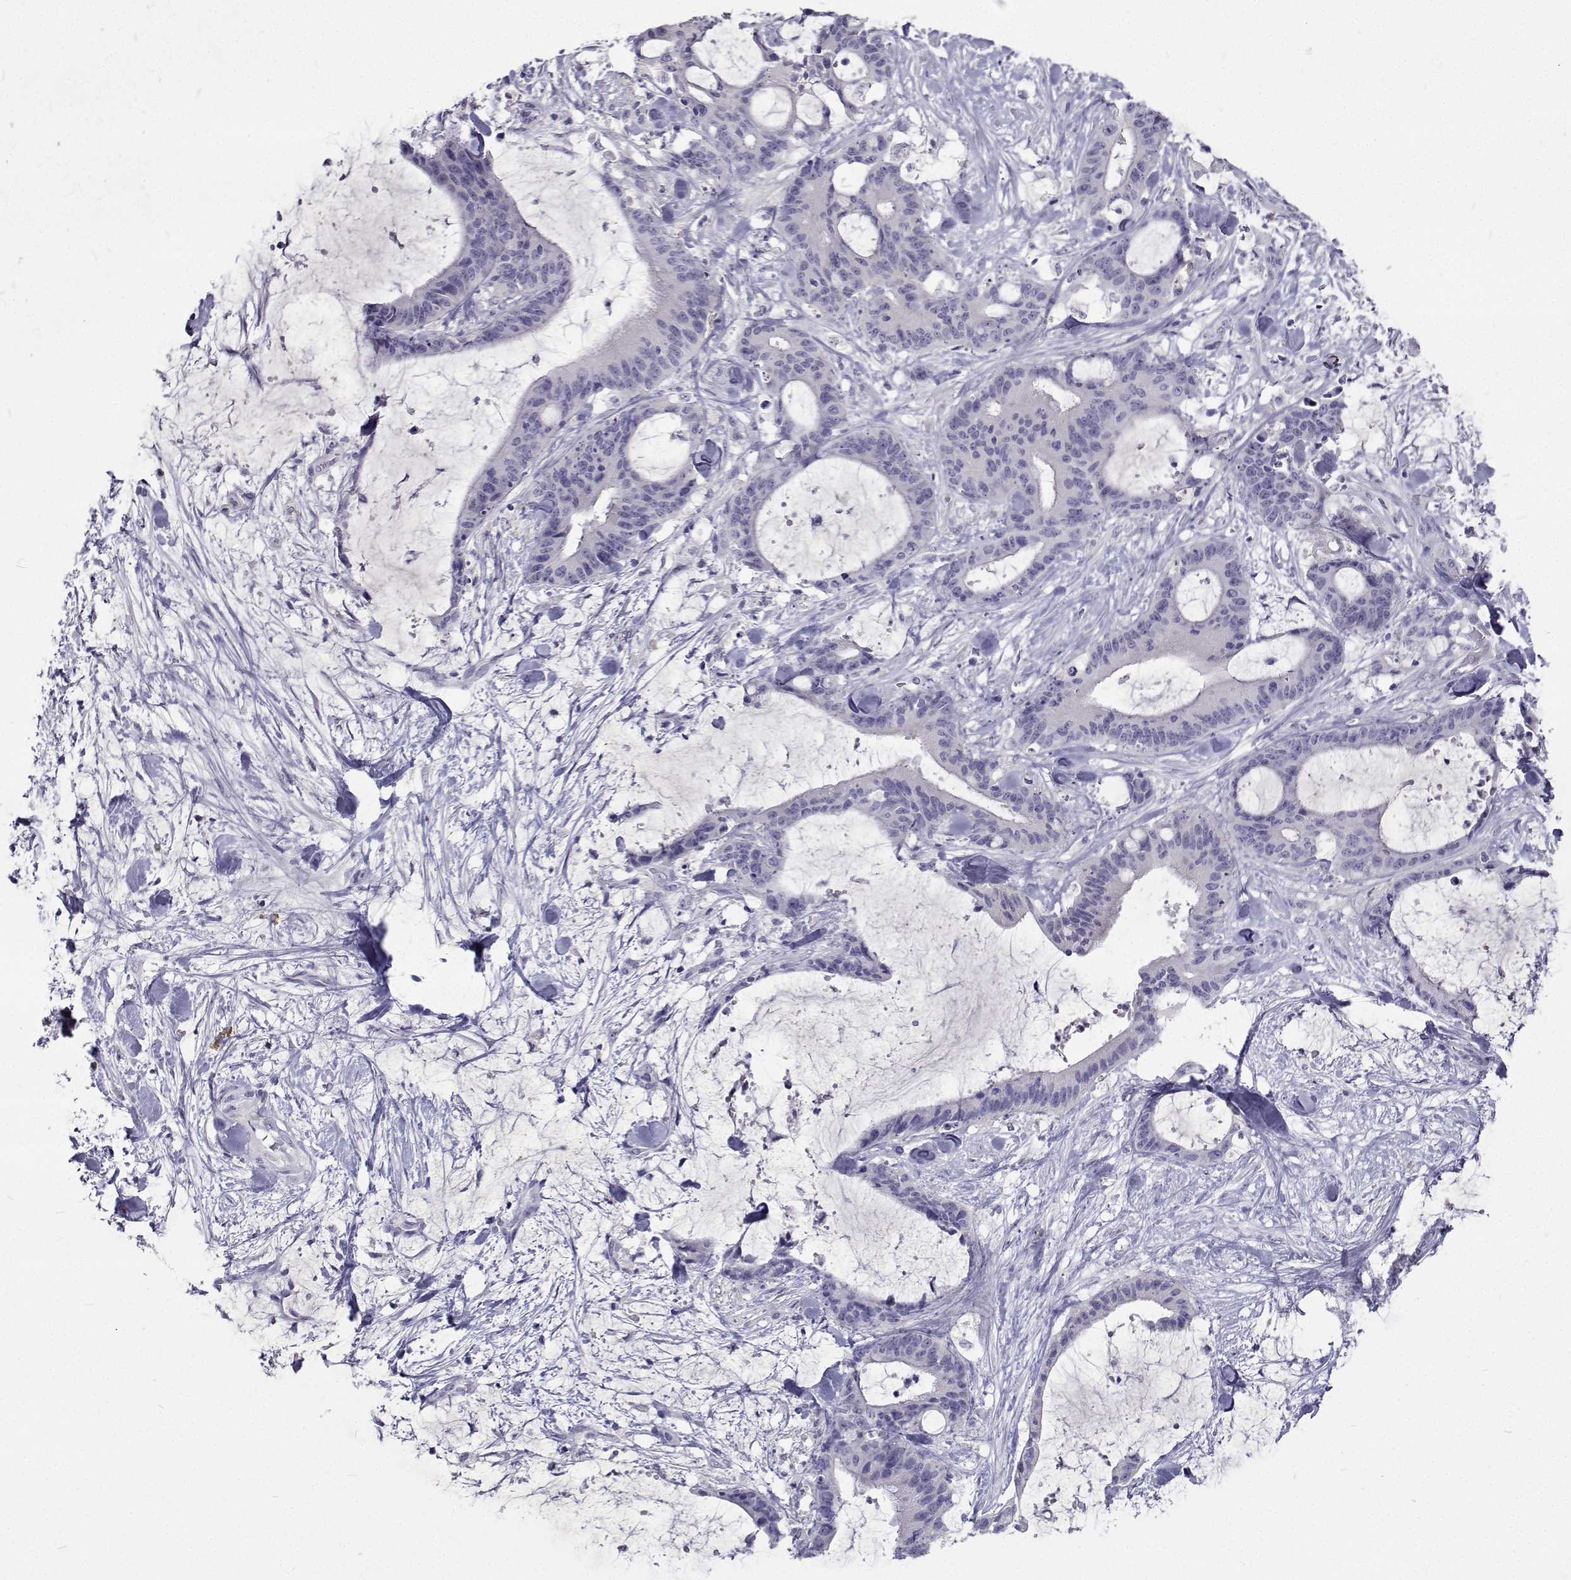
{"staining": {"intensity": "negative", "quantity": "none", "location": "none"}, "tissue": "liver cancer", "cell_type": "Tumor cells", "image_type": "cancer", "snomed": [{"axis": "morphology", "description": "Cholangiocarcinoma"}, {"axis": "topography", "description": "Liver"}], "caption": "A histopathology image of liver cancer (cholangiocarcinoma) stained for a protein reveals no brown staining in tumor cells.", "gene": "CFAP44", "patient": {"sex": "female", "age": 73}}